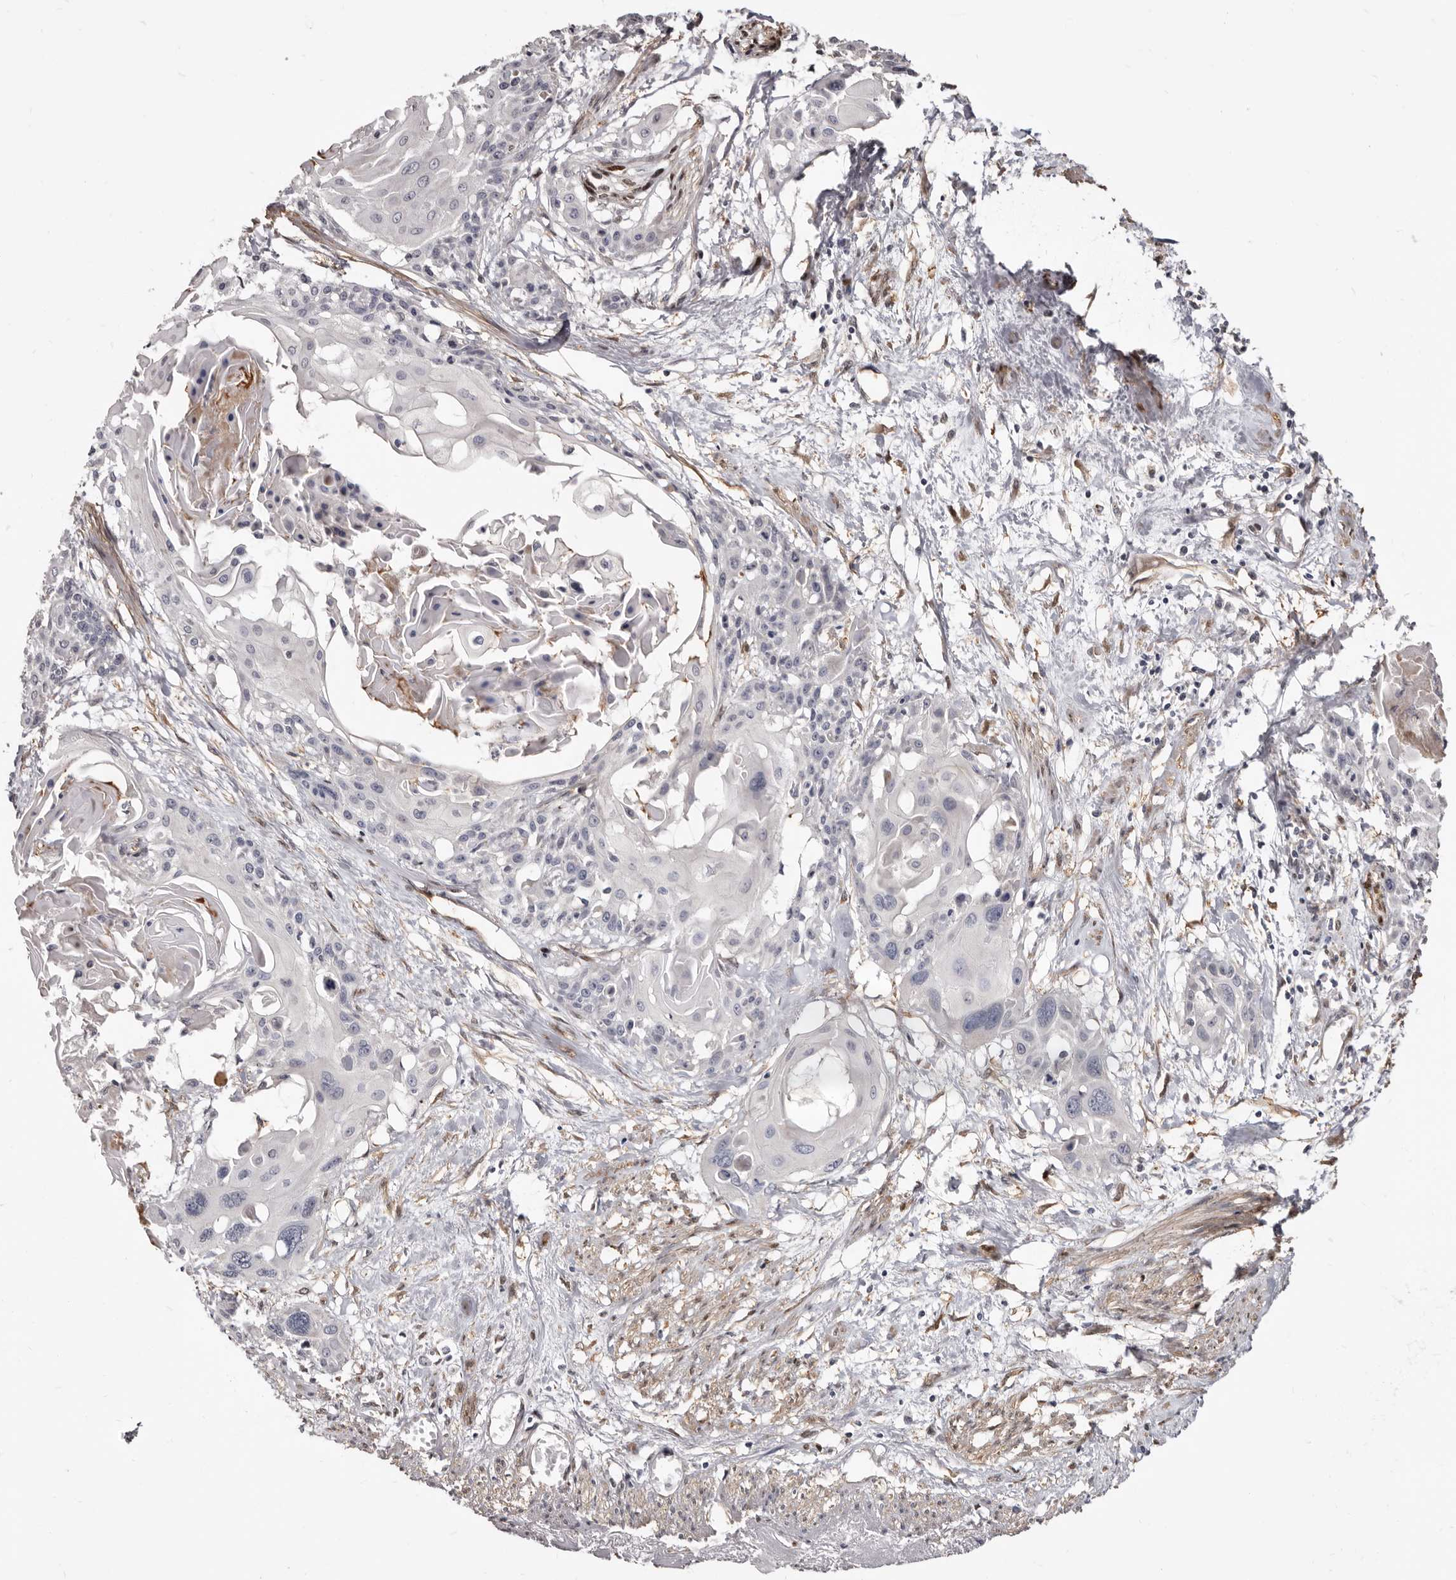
{"staining": {"intensity": "negative", "quantity": "none", "location": "none"}, "tissue": "cervical cancer", "cell_type": "Tumor cells", "image_type": "cancer", "snomed": [{"axis": "morphology", "description": "Squamous cell carcinoma, NOS"}, {"axis": "topography", "description": "Cervix"}], "caption": "Squamous cell carcinoma (cervical) was stained to show a protein in brown. There is no significant positivity in tumor cells.", "gene": "KHDRBS2", "patient": {"sex": "female", "age": 57}}